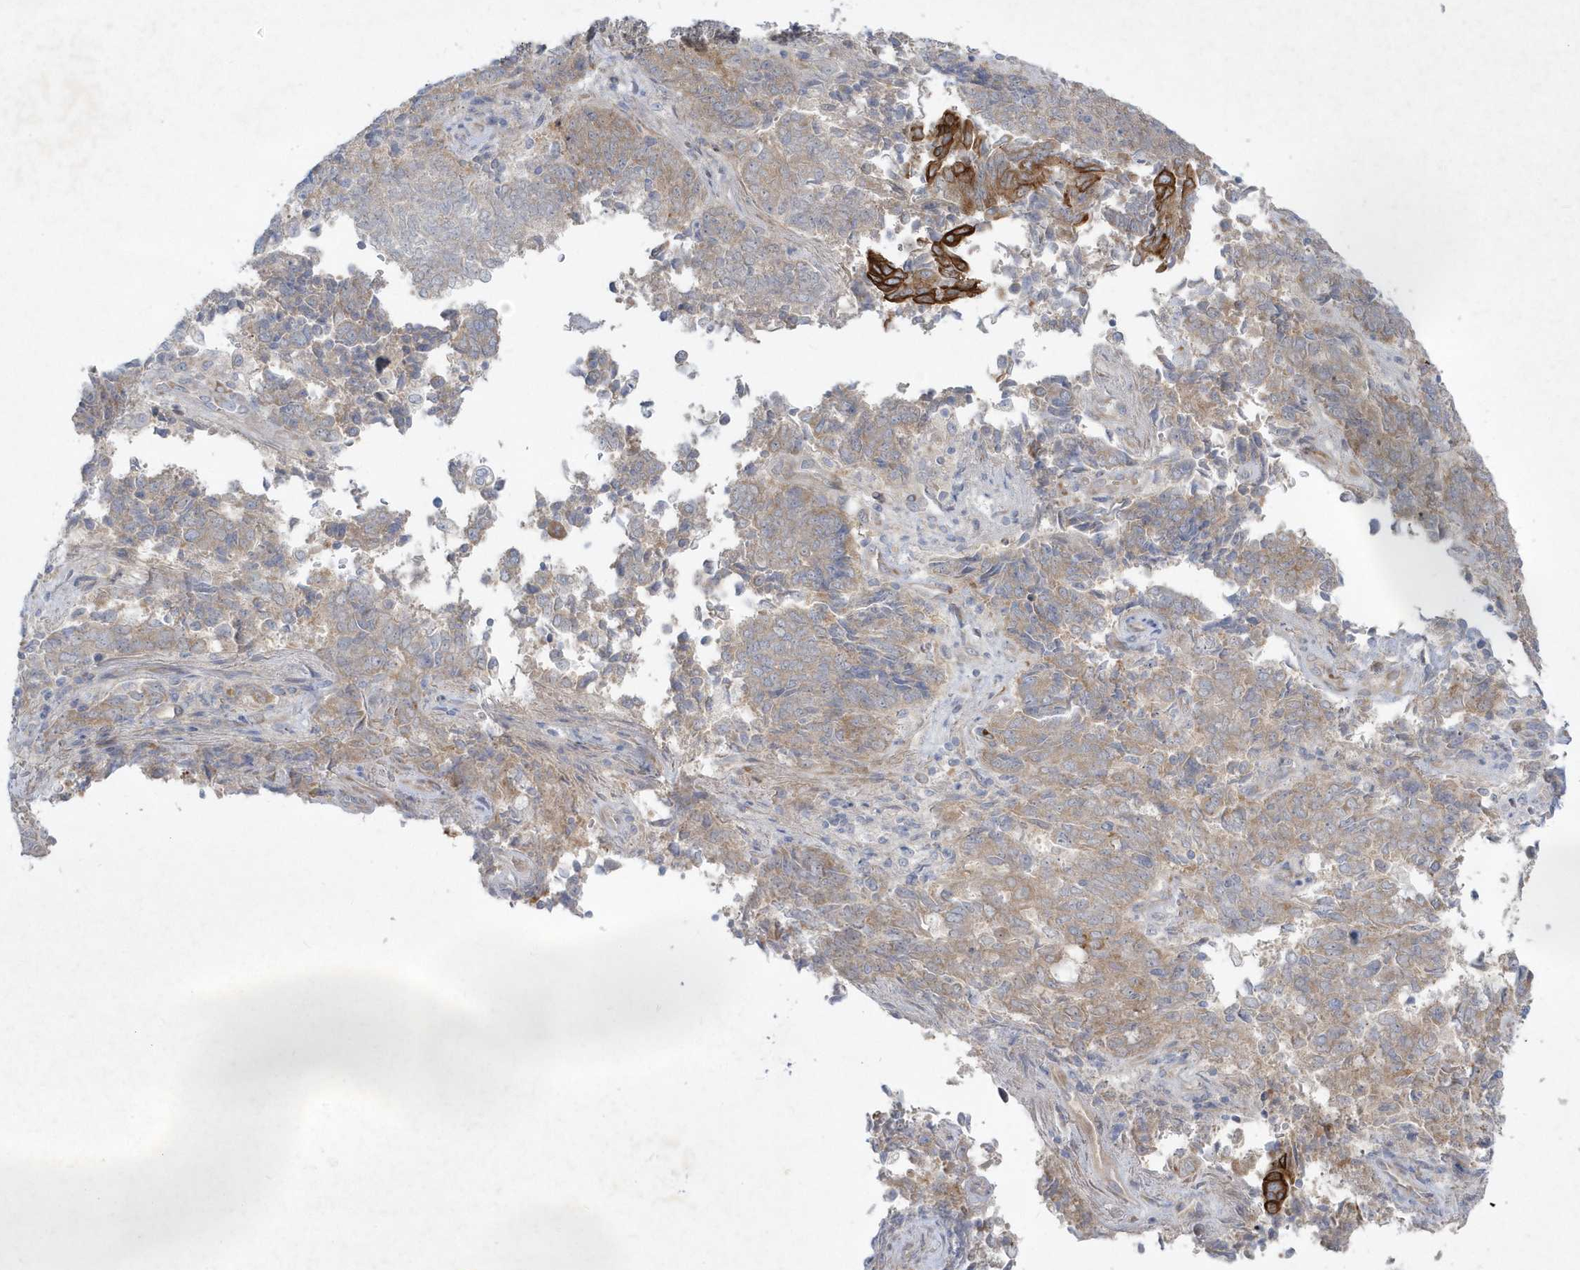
{"staining": {"intensity": "weak", "quantity": ">75%", "location": "cytoplasmic/membranous"}, "tissue": "endometrial cancer", "cell_type": "Tumor cells", "image_type": "cancer", "snomed": [{"axis": "morphology", "description": "Adenocarcinoma, NOS"}, {"axis": "topography", "description": "Endometrium"}], "caption": "A brown stain highlights weak cytoplasmic/membranous positivity of a protein in human endometrial adenocarcinoma tumor cells.", "gene": "LARS1", "patient": {"sex": "female", "age": 80}}